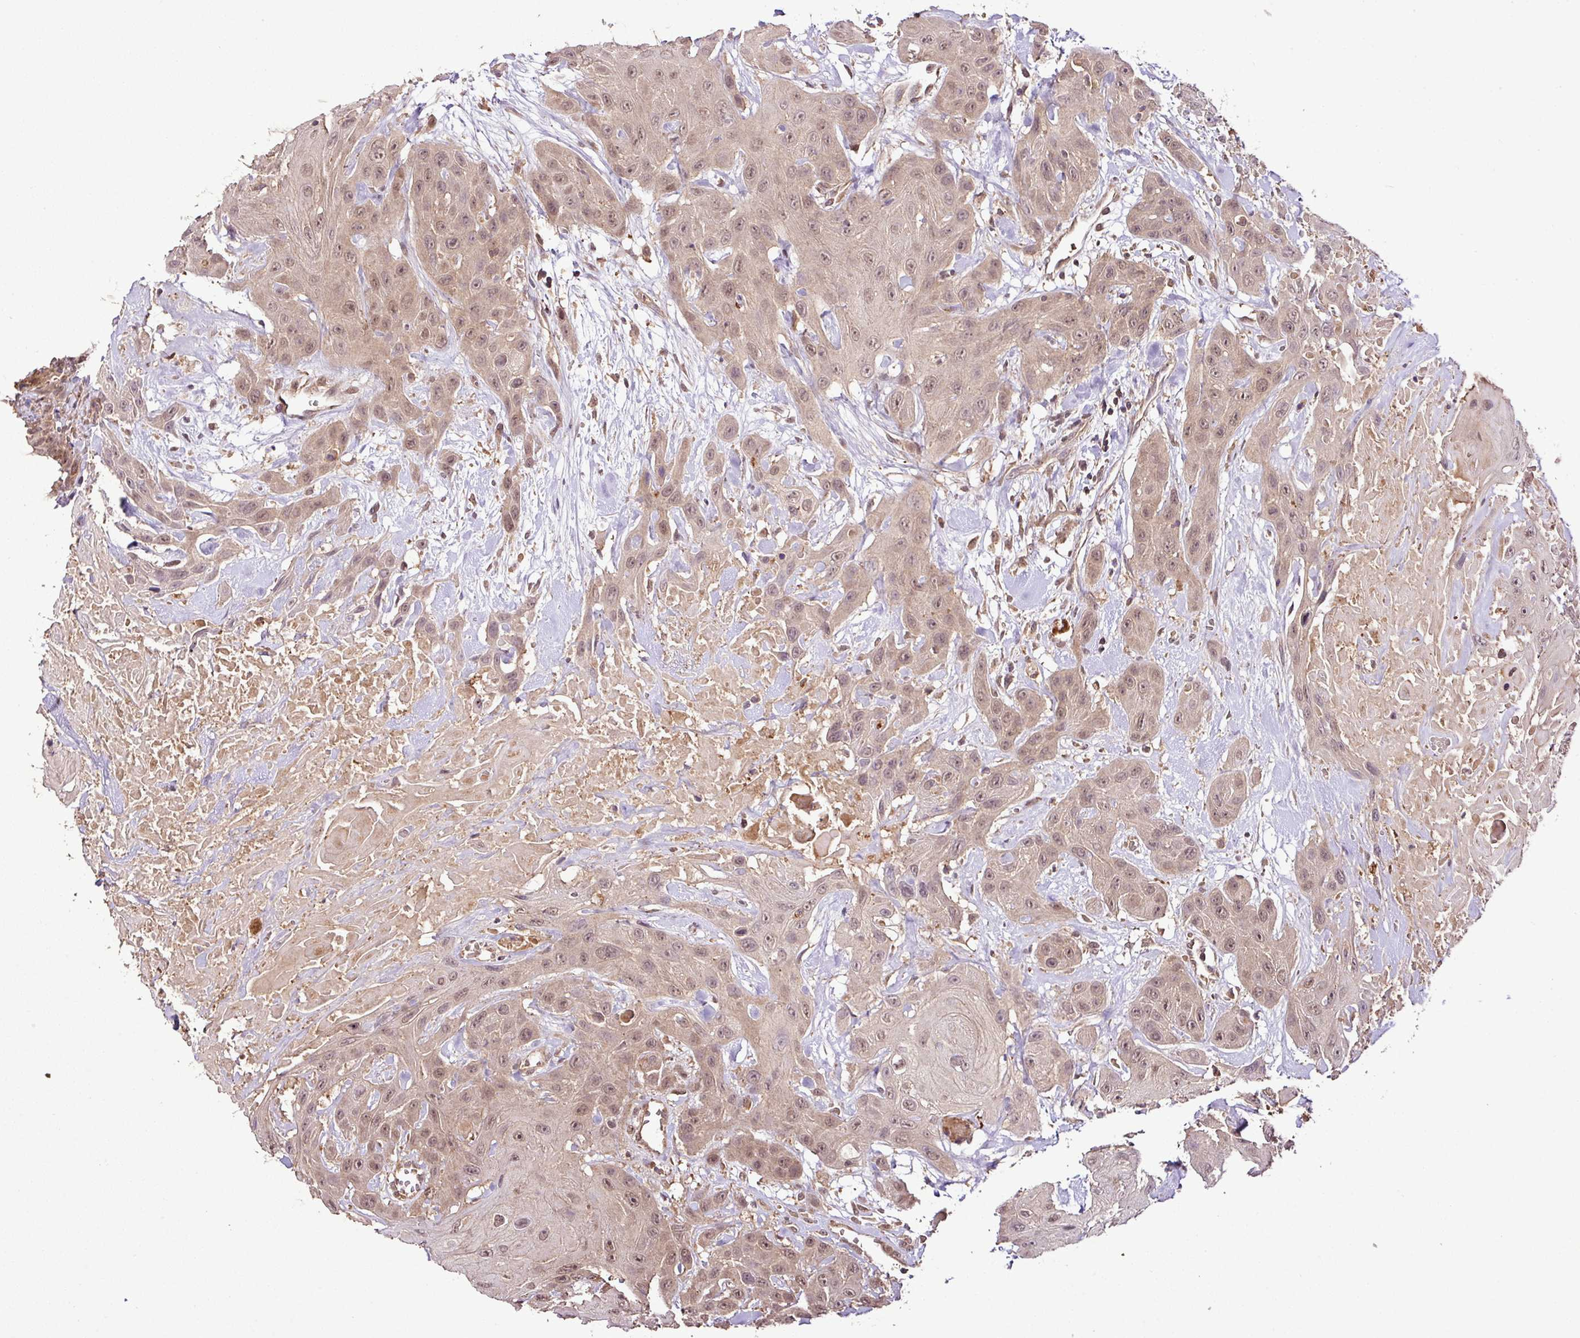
{"staining": {"intensity": "weak", "quantity": ">75%", "location": "nuclear"}, "tissue": "head and neck cancer", "cell_type": "Tumor cells", "image_type": "cancer", "snomed": [{"axis": "morphology", "description": "Squamous cell carcinoma, NOS"}, {"axis": "topography", "description": "Head-Neck"}], "caption": "Head and neck squamous cell carcinoma stained with DAB (3,3'-diaminobenzidine) immunohistochemistry demonstrates low levels of weak nuclear expression in approximately >75% of tumor cells.", "gene": "FAIM", "patient": {"sex": "male", "age": 81}}